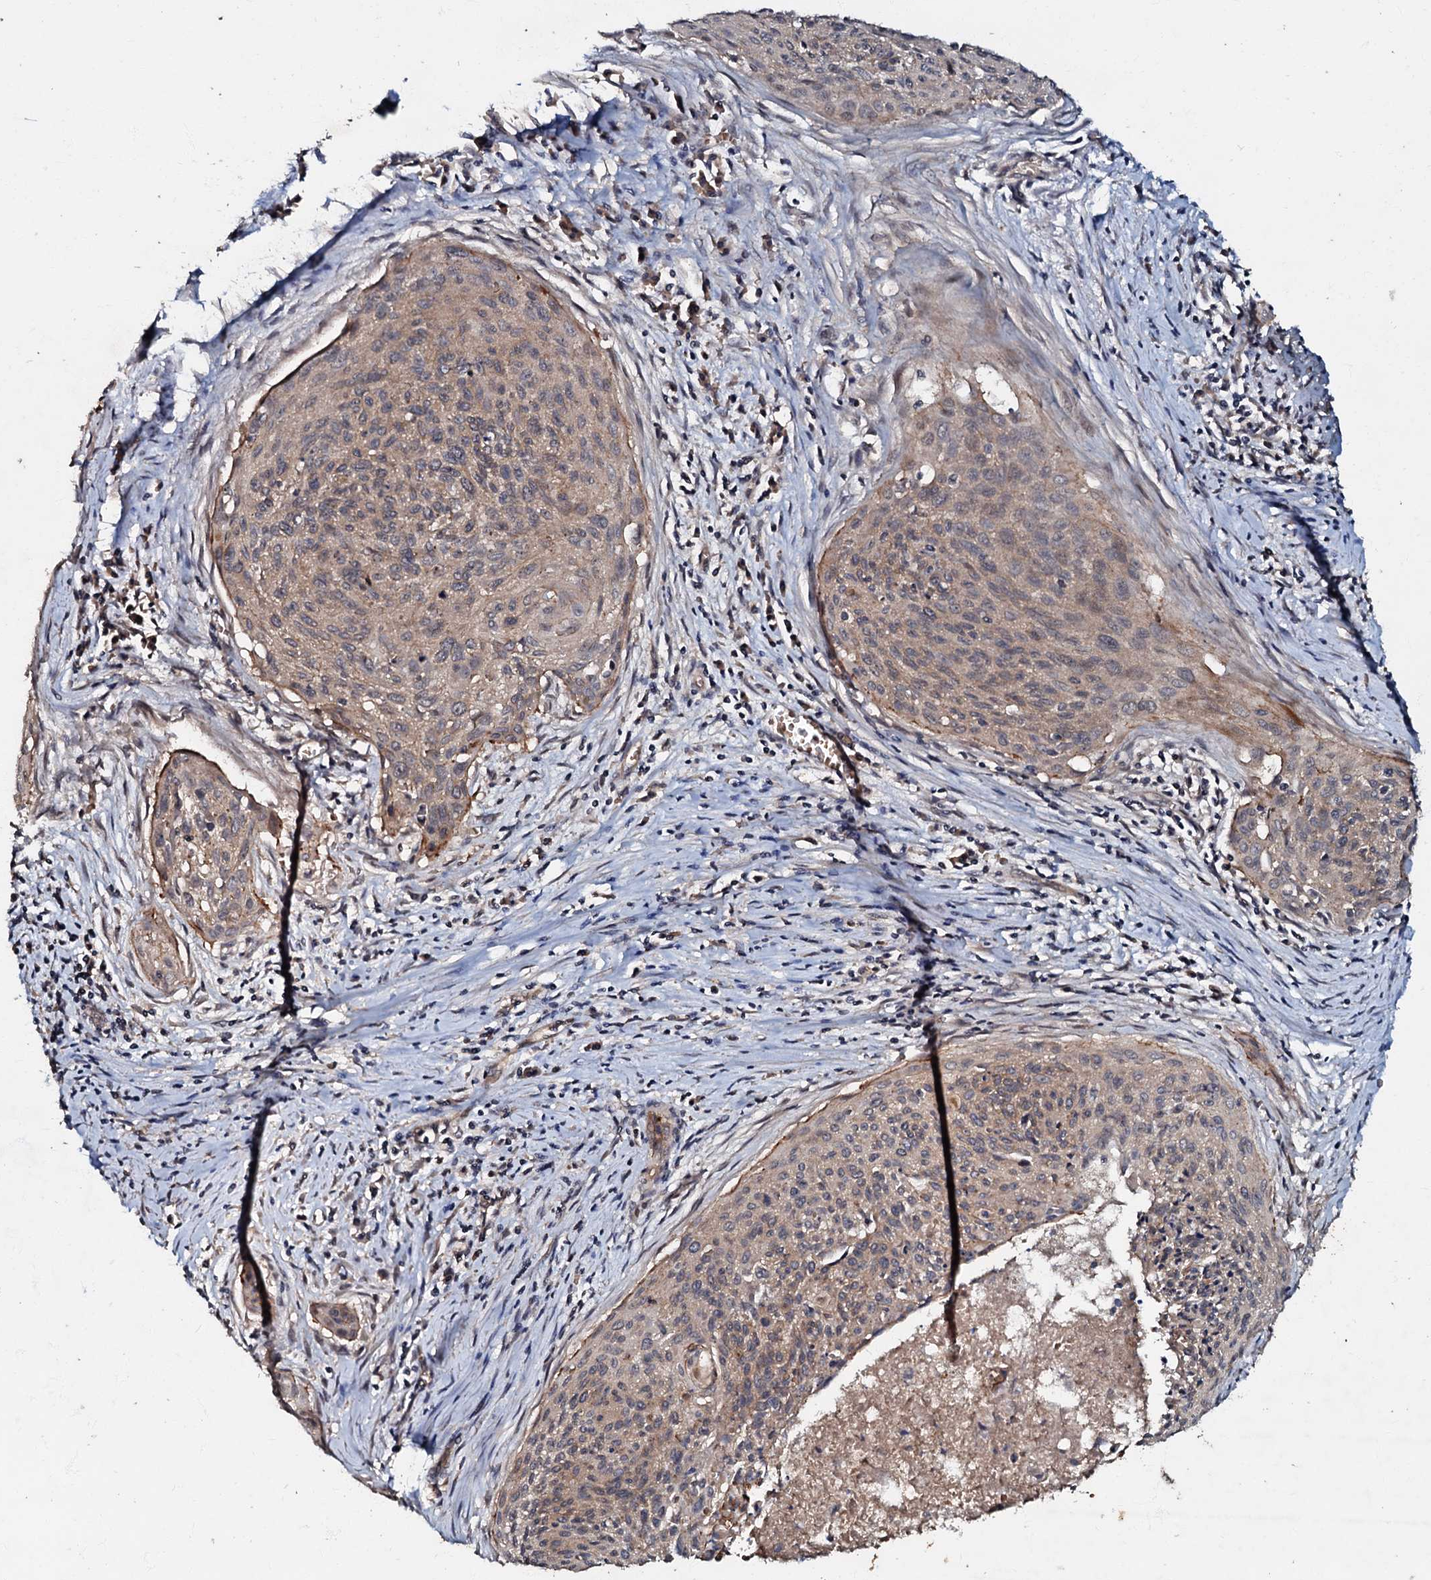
{"staining": {"intensity": "weak", "quantity": ">75%", "location": "cytoplasmic/membranous"}, "tissue": "cervical cancer", "cell_type": "Tumor cells", "image_type": "cancer", "snomed": [{"axis": "morphology", "description": "Squamous cell carcinoma, NOS"}, {"axis": "topography", "description": "Cervix"}], "caption": "IHC histopathology image of human cervical cancer stained for a protein (brown), which displays low levels of weak cytoplasmic/membranous staining in about >75% of tumor cells.", "gene": "MANSC4", "patient": {"sex": "female", "age": 55}}